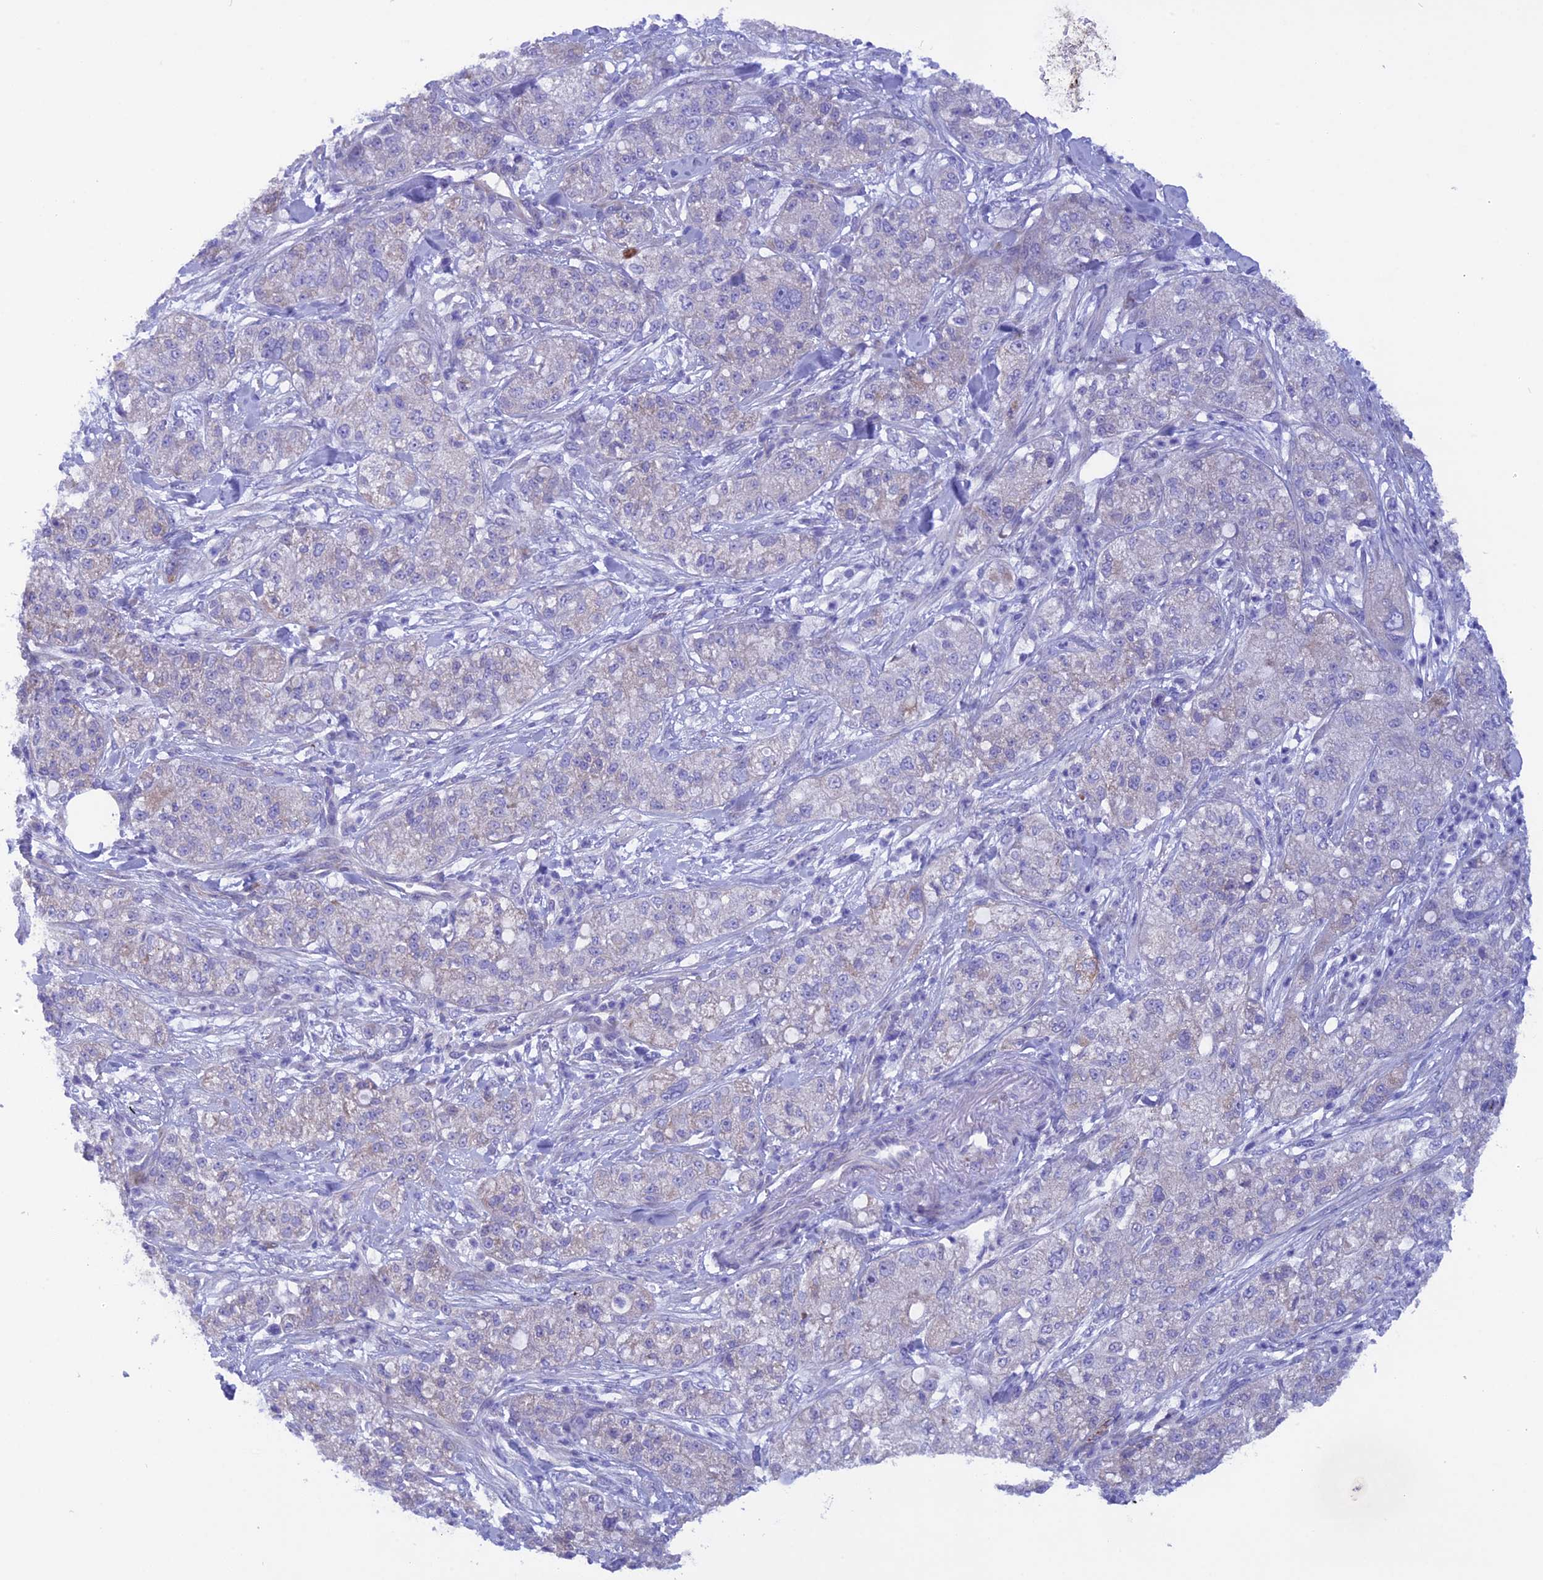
{"staining": {"intensity": "negative", "quantity": "none", "location": "none"}, "tissue": "pancreatic cancer", "cell_type": "Tumor cells", "image_type": "cancer", "snomed": [{"axis": "morphology", "description": "Adenocarcinoma, NOS"}, {"axis": "topography", "description": "Pancreas"}], "caption": "Tumor cells show no significant protein expression in pancreatic cancer (adenocarcinoma).", "gene": "TMEM138", "patient": {"sex": "female", "age": 78}}